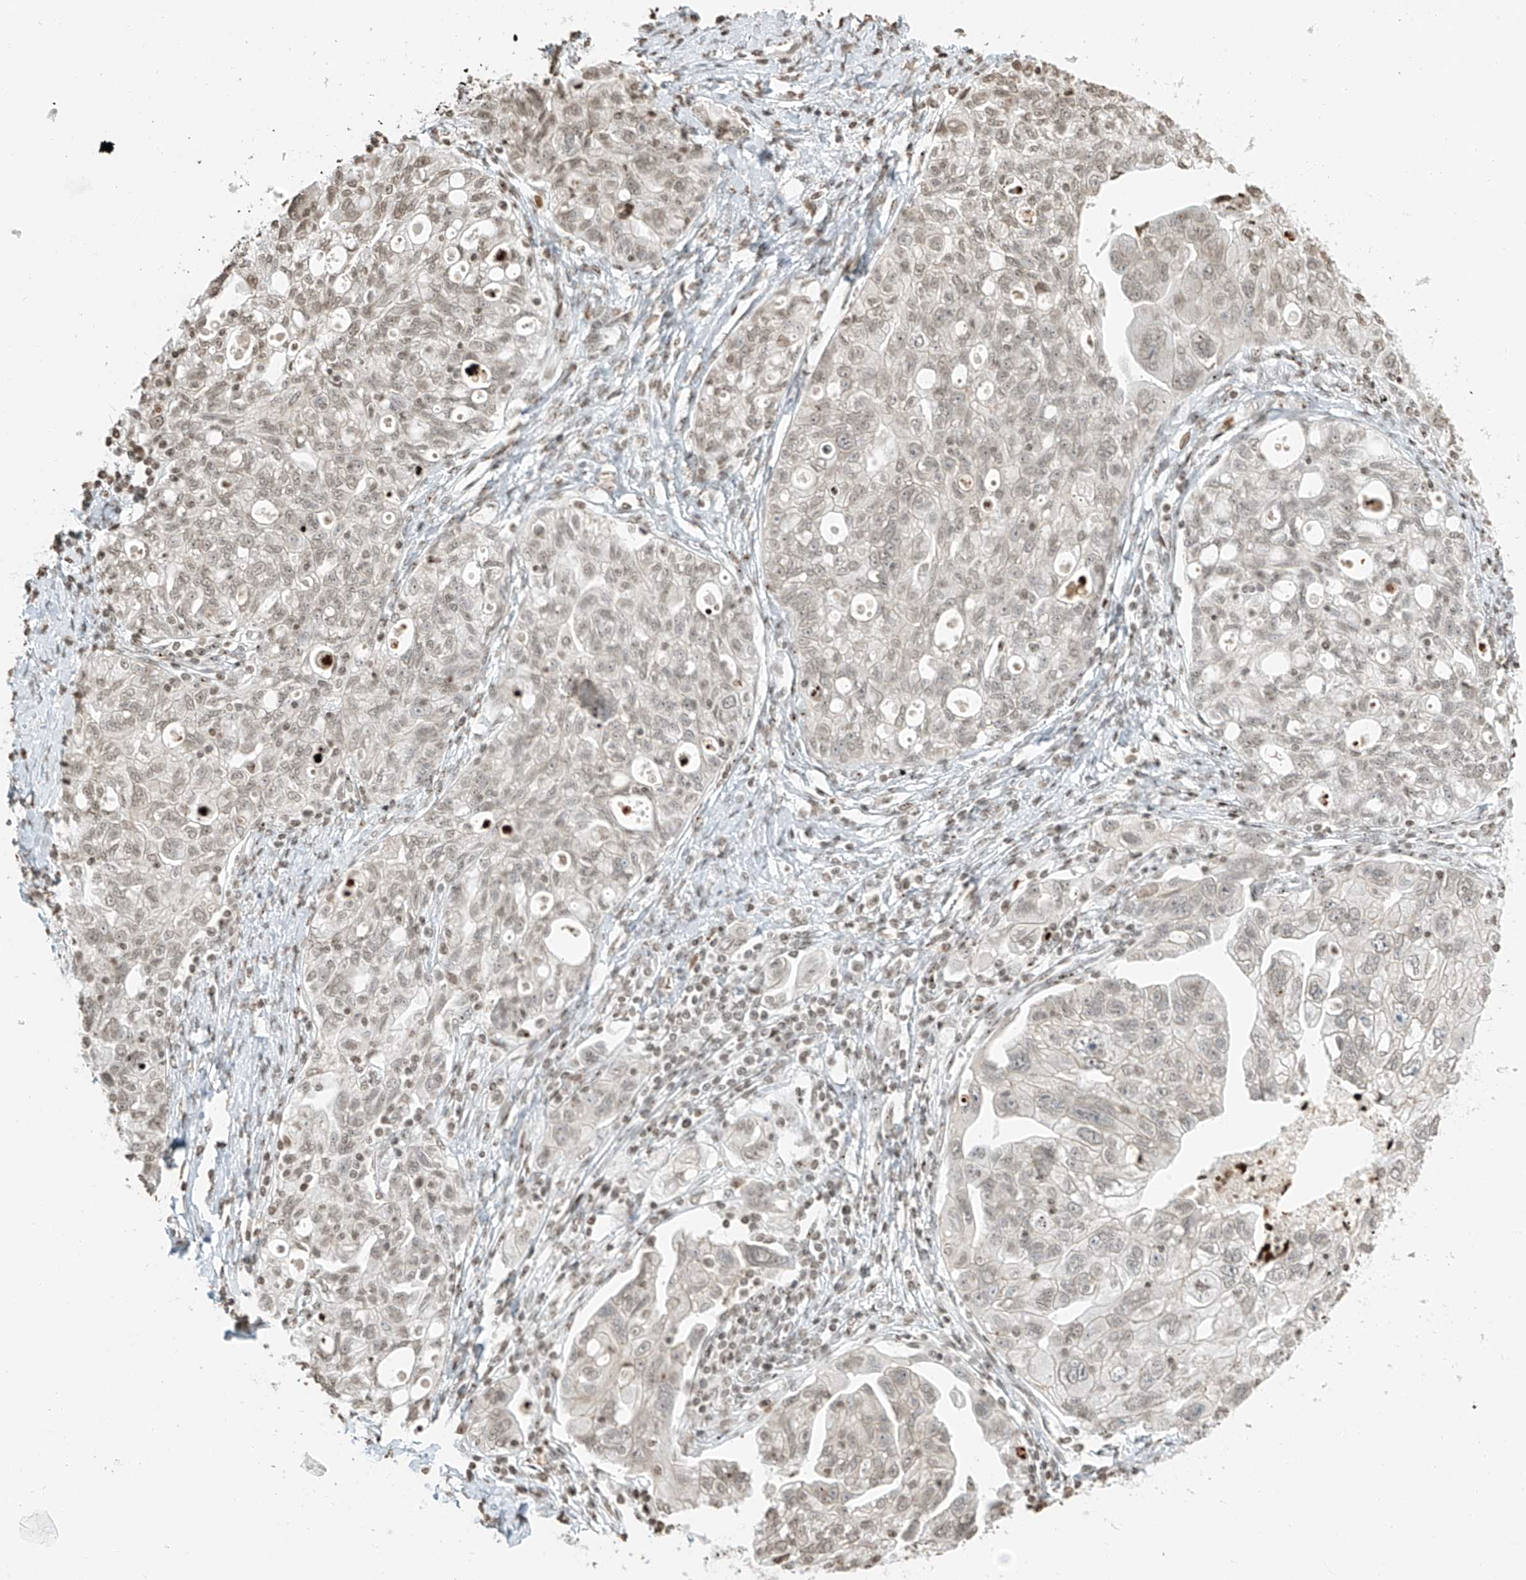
{"staining": {"intensity": "weak", "quantity": ">75%", "location": "nuclear"}, "tissue": "ovarian cancer", "cell_type": "Tumor cells", "image_type": "cancer", "snomed": [{"axis": "morphology", "description": "Carcinoma, NOS"}, {"axis": "morphology", "description": "Cystadenocarcinoma, serous, NOS"}, {"axis": "topography", "description": "Ovary"}], "caption": "About >75% of tumor cells in human ovarian cancer (carcinoma) reveal weak nuclear protein positivity as visualized by brown immunohistochemical staining.", "gene": "C17orf58", "patient": {"sex": "female", "age": 69}}